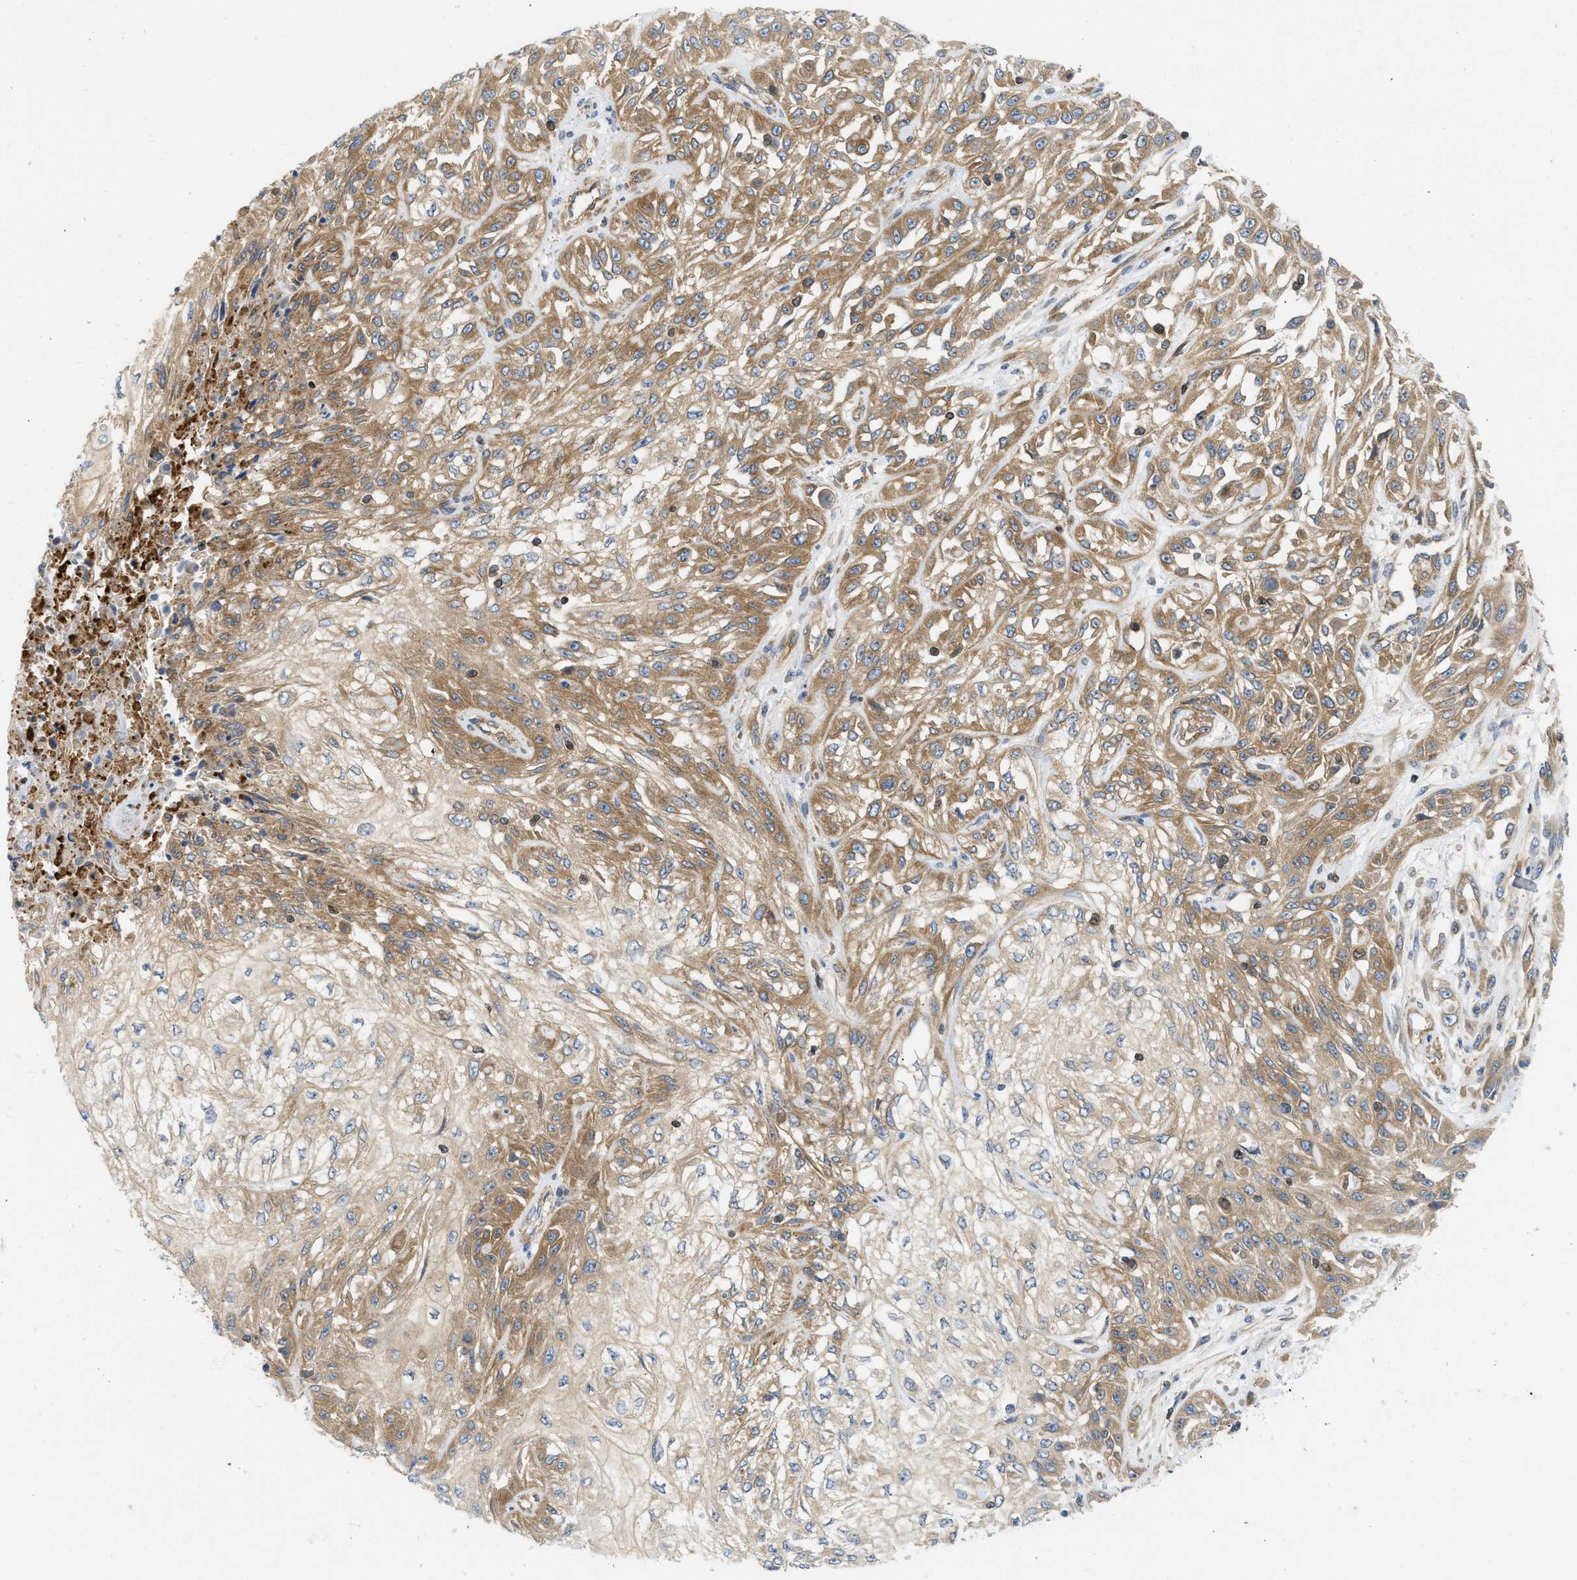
{"staining": {"intensity": "moderate", "quantity": ">75%", "location": "cytoplasmic/membranous"}, "tissue": "skin cancer", "cell_type": "Tumor cells", "image_type": "cancer", "snomed": [{"axis": "morphology", "description": "Squamous cell carcinoma, NOS"}, {"axis": "morphology", "description": "Squamous cell carcinoma, metastatic, NOS"}, {"axis": "topography", "description": "Skin"}, {"axis": "topography", "description": "Lymph node"}], "caption": "DAB immunohistochemical staining of human metastatic squamous cell carcinoma (skin) displays moderate cytoplasmic/membranous protein expression in about >75% of tumor cells.", "gene": "STRN", "patient": {"sex": "male", "age": 75}}